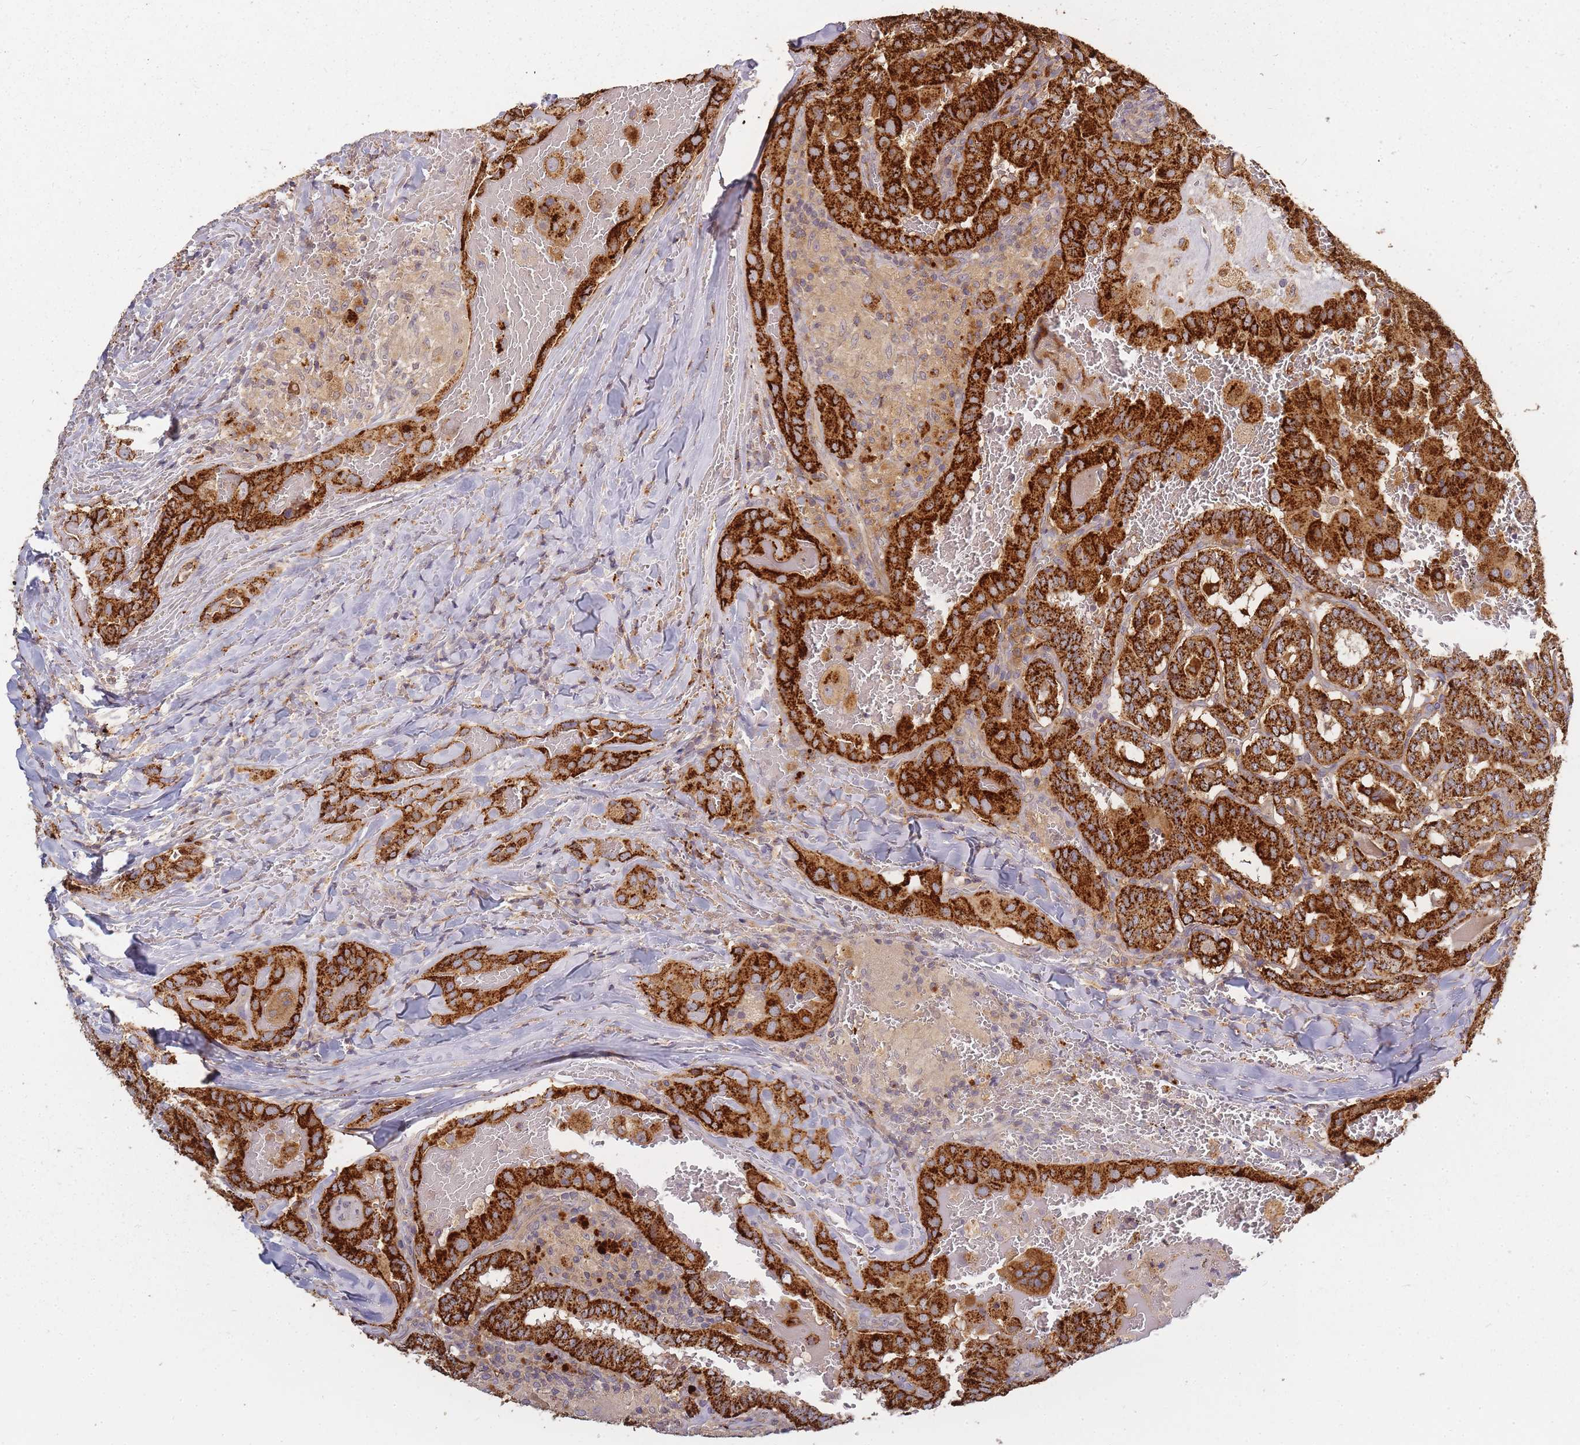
{"staining": {"intensity": "strong", "quantity": ">75%", "location": "cytoplasmic/membranous"}, "tissue": "thyroid cancer", "cell_type": "Tumor cells", "image_type": "cancer", "snomed": [{"axis": "morphology", "description": "Papillary adenocarcinoma, NOS"}, {"axis": "topography", "description": "Thyroid gland"}], "caption": "Strong cytoplasmic/membranous staining is present in approximately >75% of tumor cells in thyroid cancer.", "gene": "ATG5", "patient": {"sex": "female", "age": 72}}